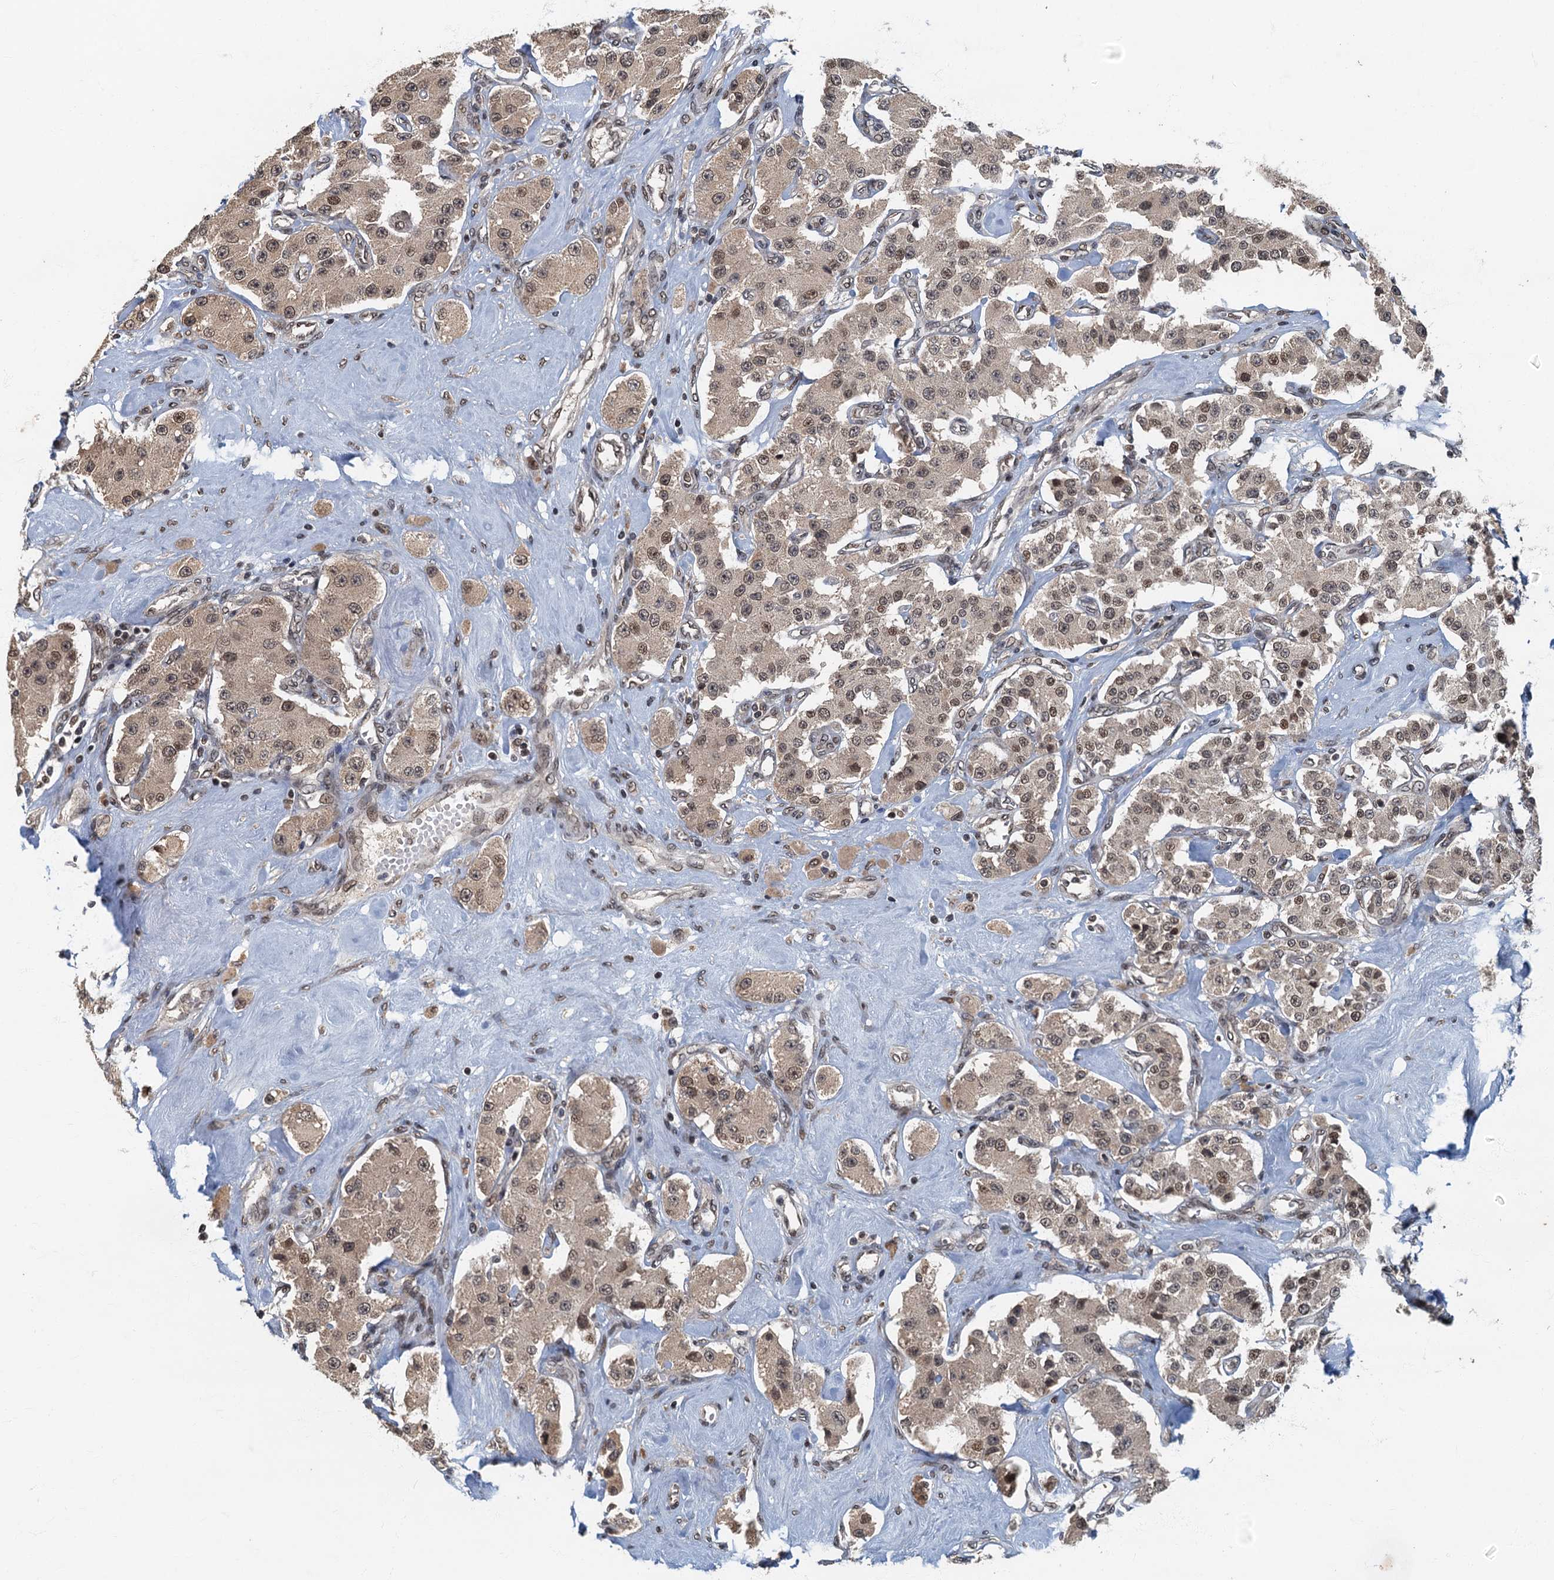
{"staining": {"intensity": "weak", "quantity": ">75%", "location": "nuclear"}, "tissue": "carcinoid", "cell_type": "Tumor cells", "image_type": "cancer", "snomed": [{"axis": "morphology", "description": "Carcinoid, malignant, NOS"}, {"axis": "topography", "description": "Pancreas"}], "caption": "IHC histopathology image of human carcinoid (malignant) stained for a protein (brown), which demonstrates low levels of weak nuclear staining in about >75% of tumor cells.", "gene": "CKAP2L", "patient": {"sex": "male", "age": 41}}